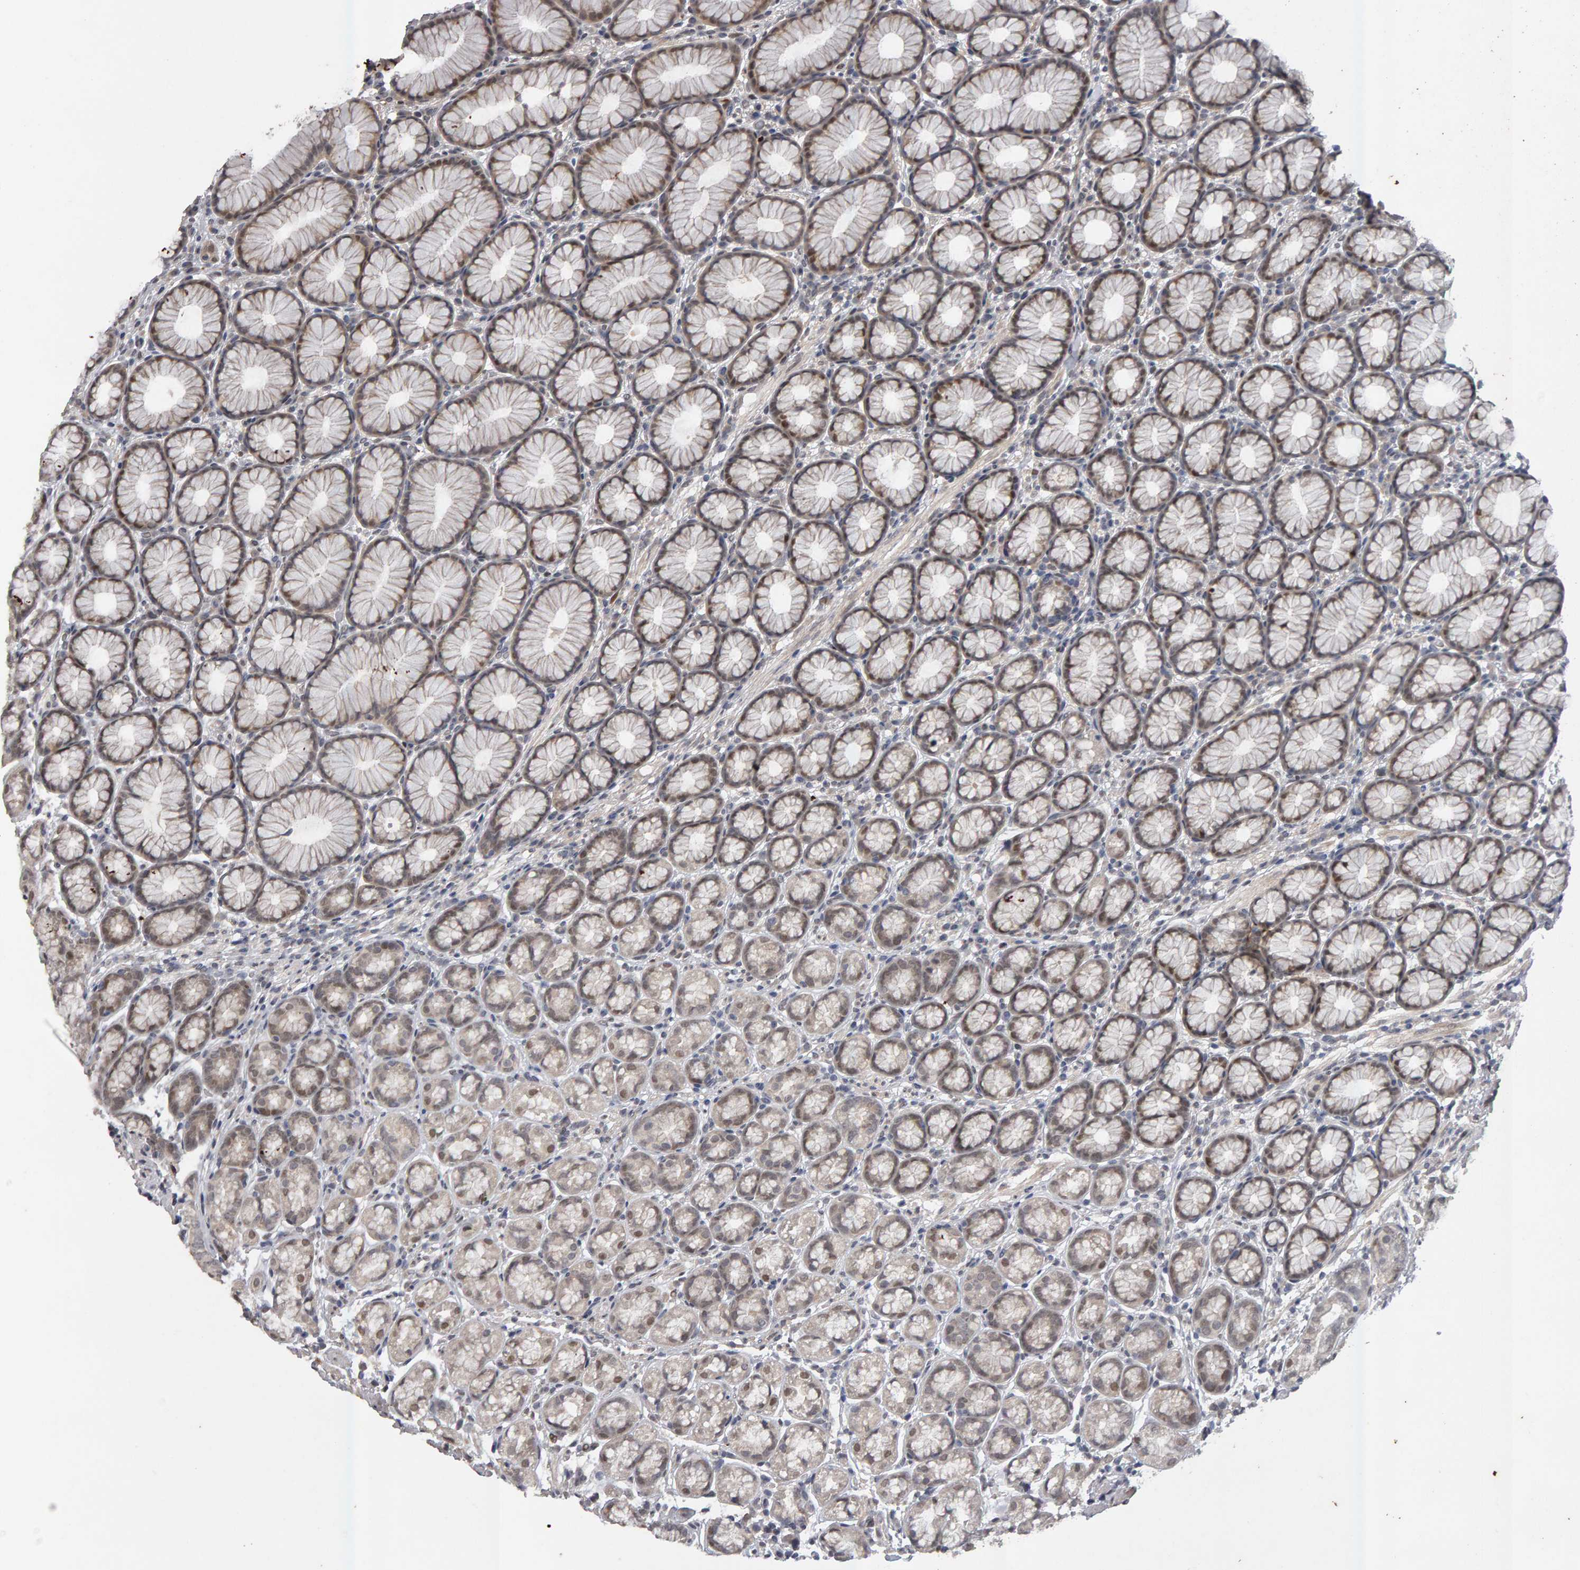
{"staining": {"intensity": "weak", "quantity": "25%-75%", "location": "cytoplasmic/membranous,nuclear"}, "tissue": "stomach", "cell_type": "Glandular cells", "image_type": "normal", "snomed": [{"axis": "morphology", "description": "Normal tissue, NOS"}, {"axis": "topography", "description": "Stomach"}], "caption": "Immunohistochemical staining of benign human stomach displays 25%-75% levels of weak cytoplasmic/membranous,nuclear protein expression in approximately 25%-75% of glandular cells.", "gene": "IPO8", "patient": {"sex": "male", "age": 42}}